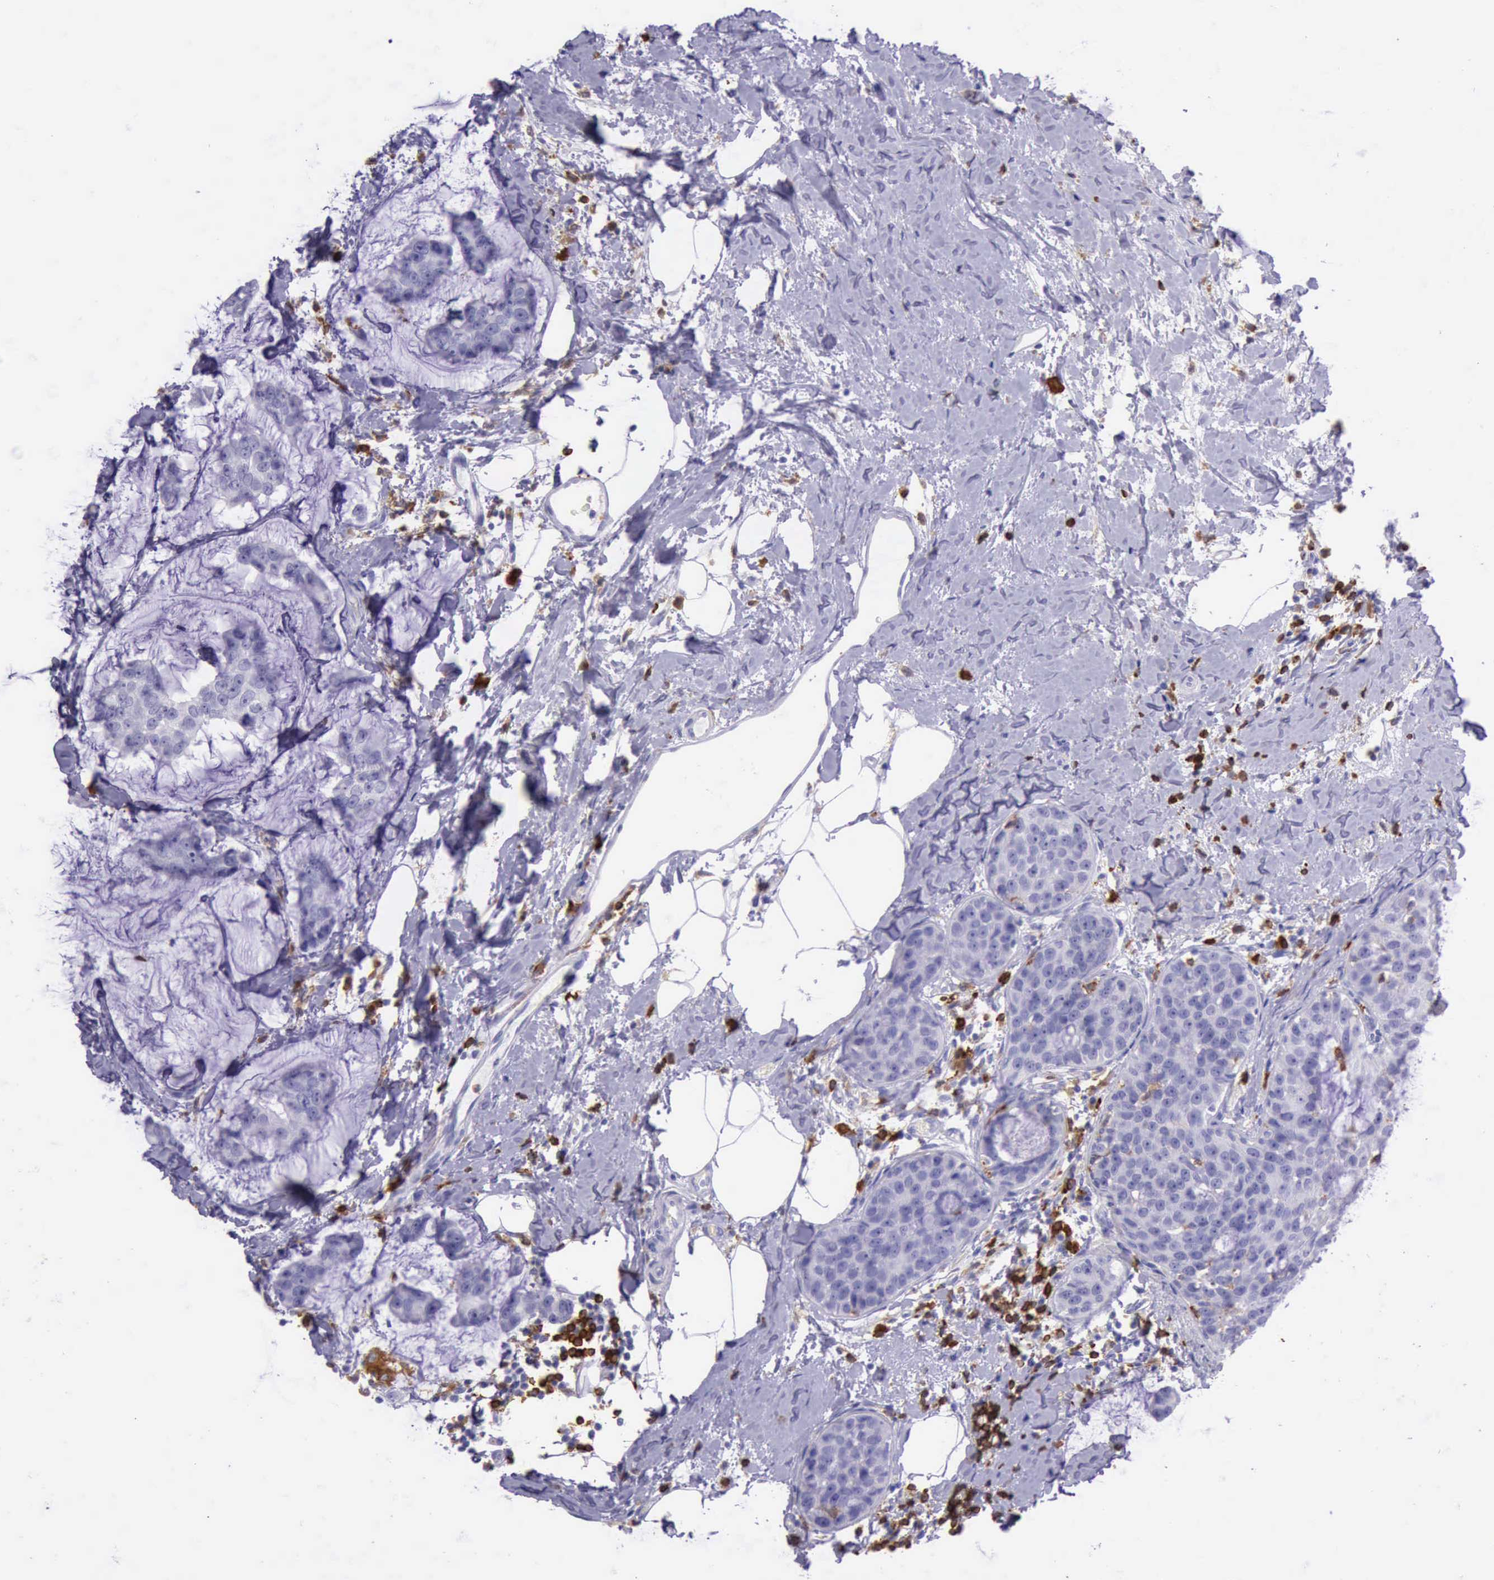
{"staining": {"intensity": "negative", "quantity": "none", "location": "none"}, "tissue": "breast cancer", "cell_type": "Tumor cells", "image_type": "cancer", "snomed": [{"axis": "morphology", "description": "Normal tissue, NOS"}, {"axis": "morphology", "description": "Duct carcinoma"}, {"axis": "topography", "description": "Breast"}], "caption": "High magnification brightfield microscopy of breast cancer (intraductal carcinoma) stained with DAB (3,3'-diaminobenzidine) (brown) and counterstained with hematoxylin (blue): tumor cells show no significant positivity.", "gene": "BTK", "patient": {"sex": "female", "age": 50}}